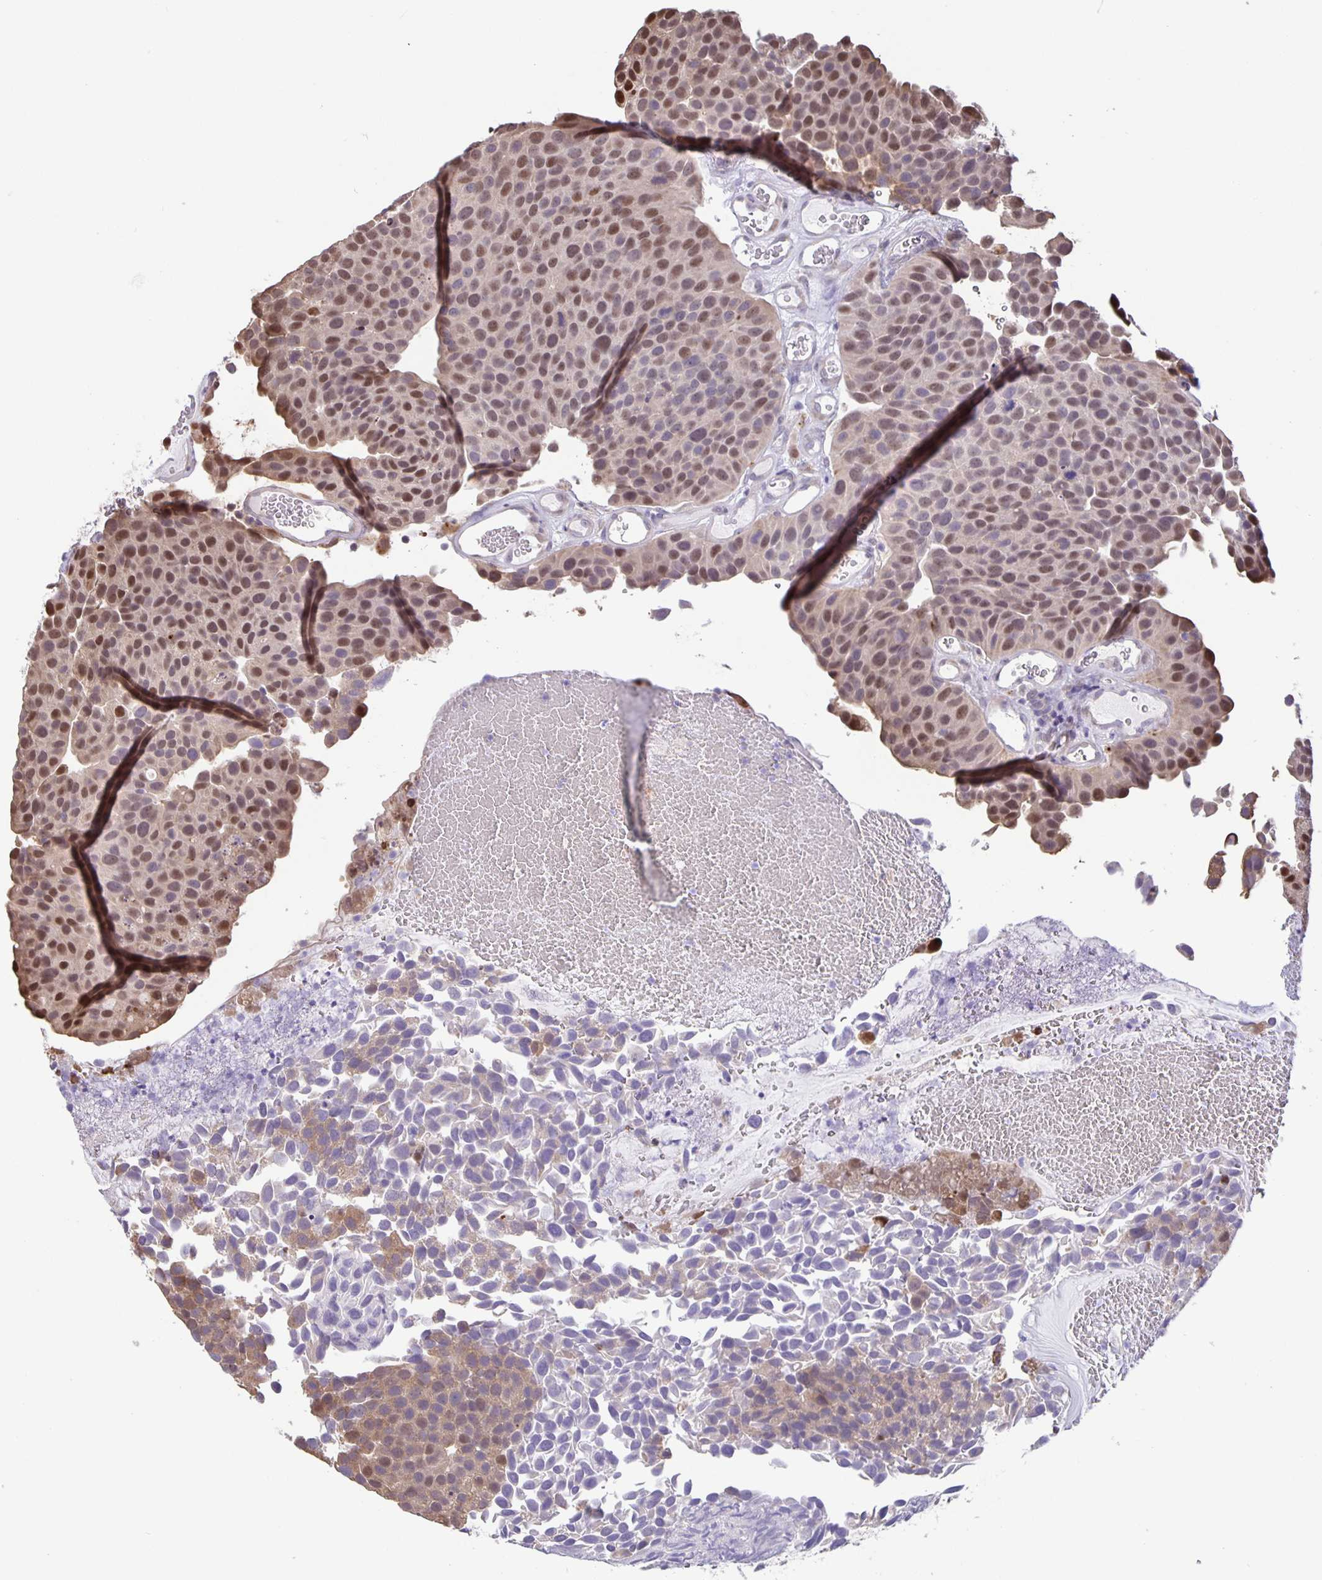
{"staining": {"intensity": "moderate", "quantity": "25%-75%", "location": "nuclear"}, "tissue": "urothelial cancer", "cell_type": "Tumor cells", "image_type": "cancer", "snomed": [{"axis": "morphology", "description": "Urothelial carcinoma, Low grade"}, {"axis": "topography", "description": "Urinary bladder"}], "caption": "Human low-grade urothelial carcinoma stained for a protein (brown) demonstrates moderate nuclear positive positivity in about 25%-75% of tumor cells.", "gene": "MAPK12", "patient": {"sex": "female", "age": 69}}